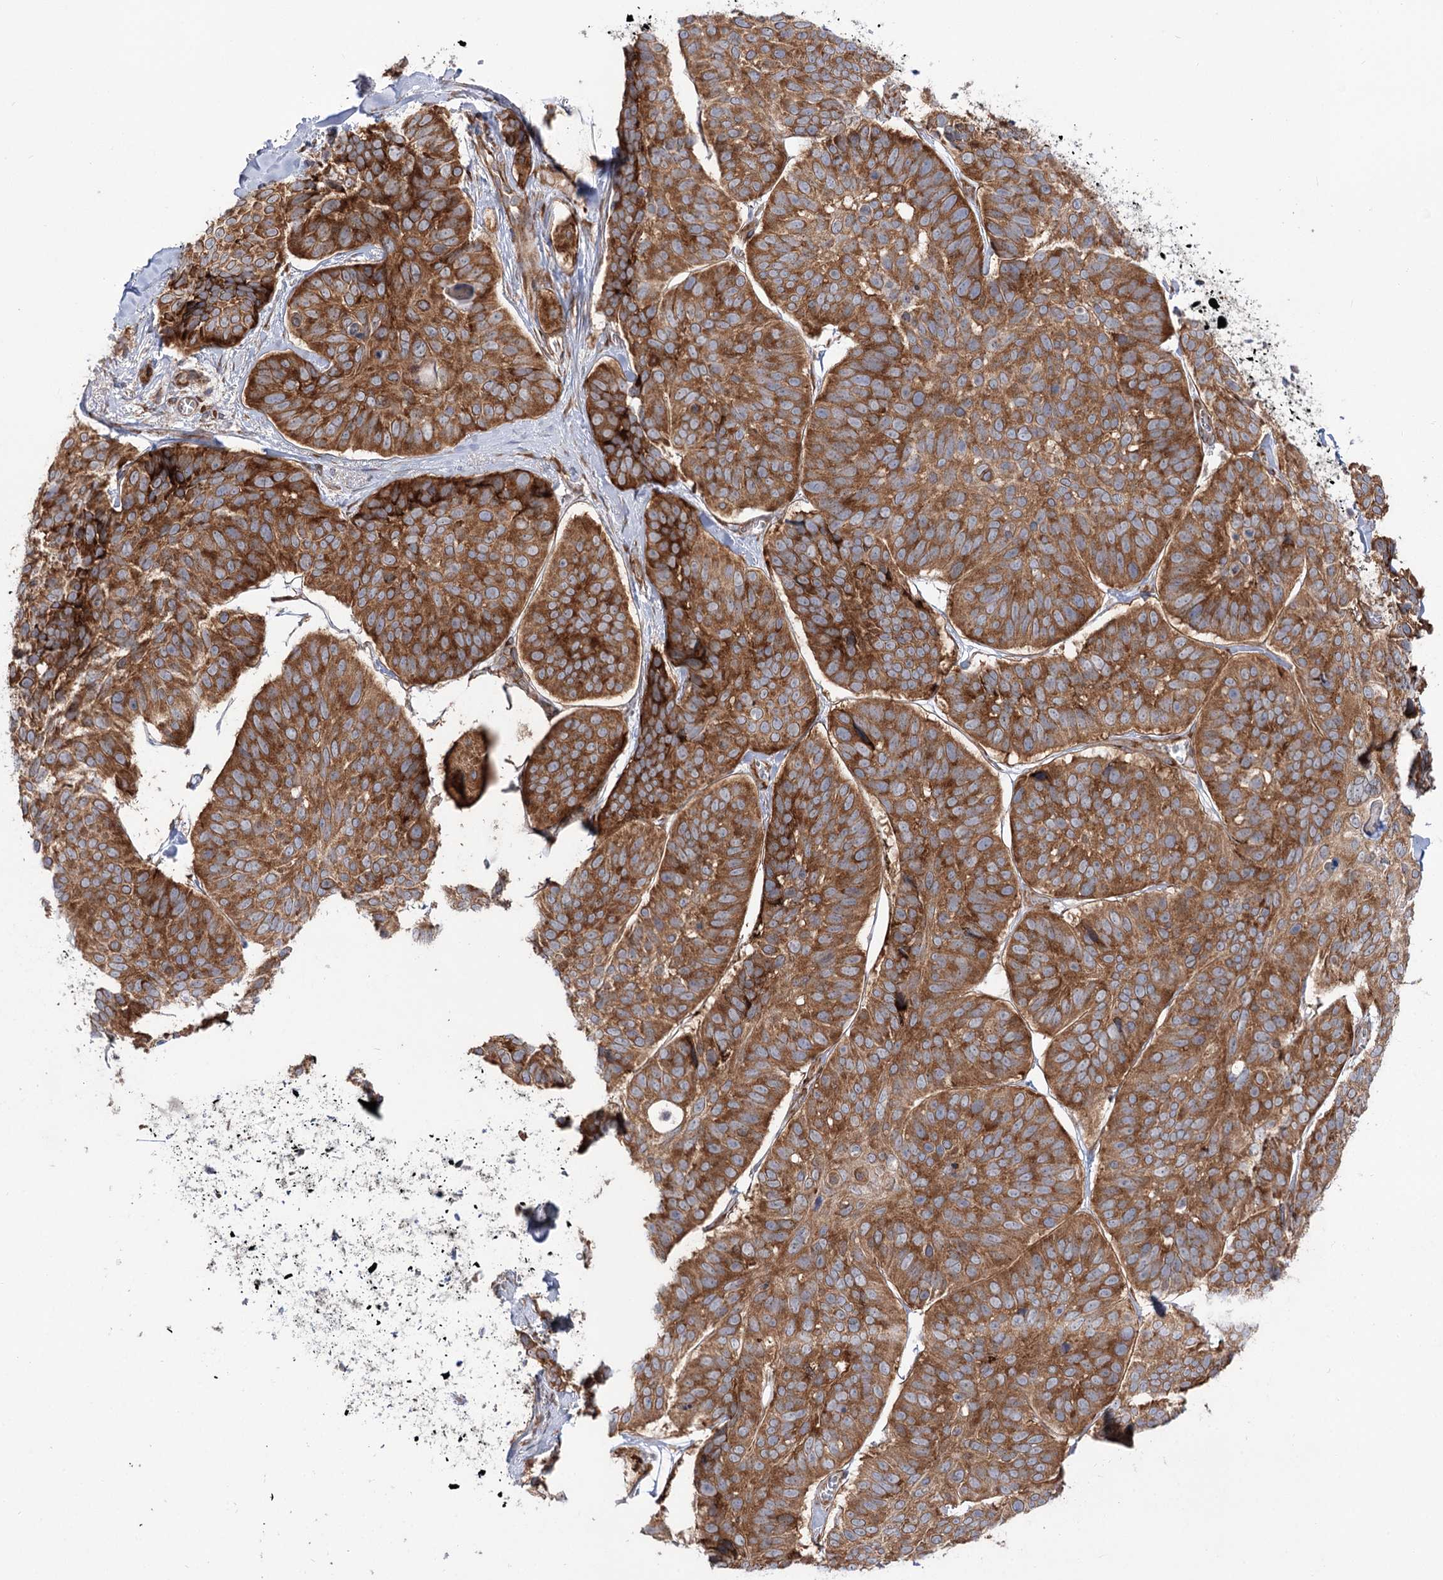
{"staining": {"intensity": "strong", "quantity": ">75%", "location": "cytoplasmic/membranous"}, "tissue": "skin cancer", "cell_type": "Tumor cells", "image_type": "cancer", "snomed": [{"axis": "morphology", "description": "Basal cell carcinoma"}, {"axis": "topography", "description": "Skin"}], "caption": "A high amount of strong cytoplasmic/membranous staining is appreciated in about >75% of tumor cells in skin basal cell carcinoma tissue.", "gene": "VWA2", "patient": {"sex": "male", "age": 62}}